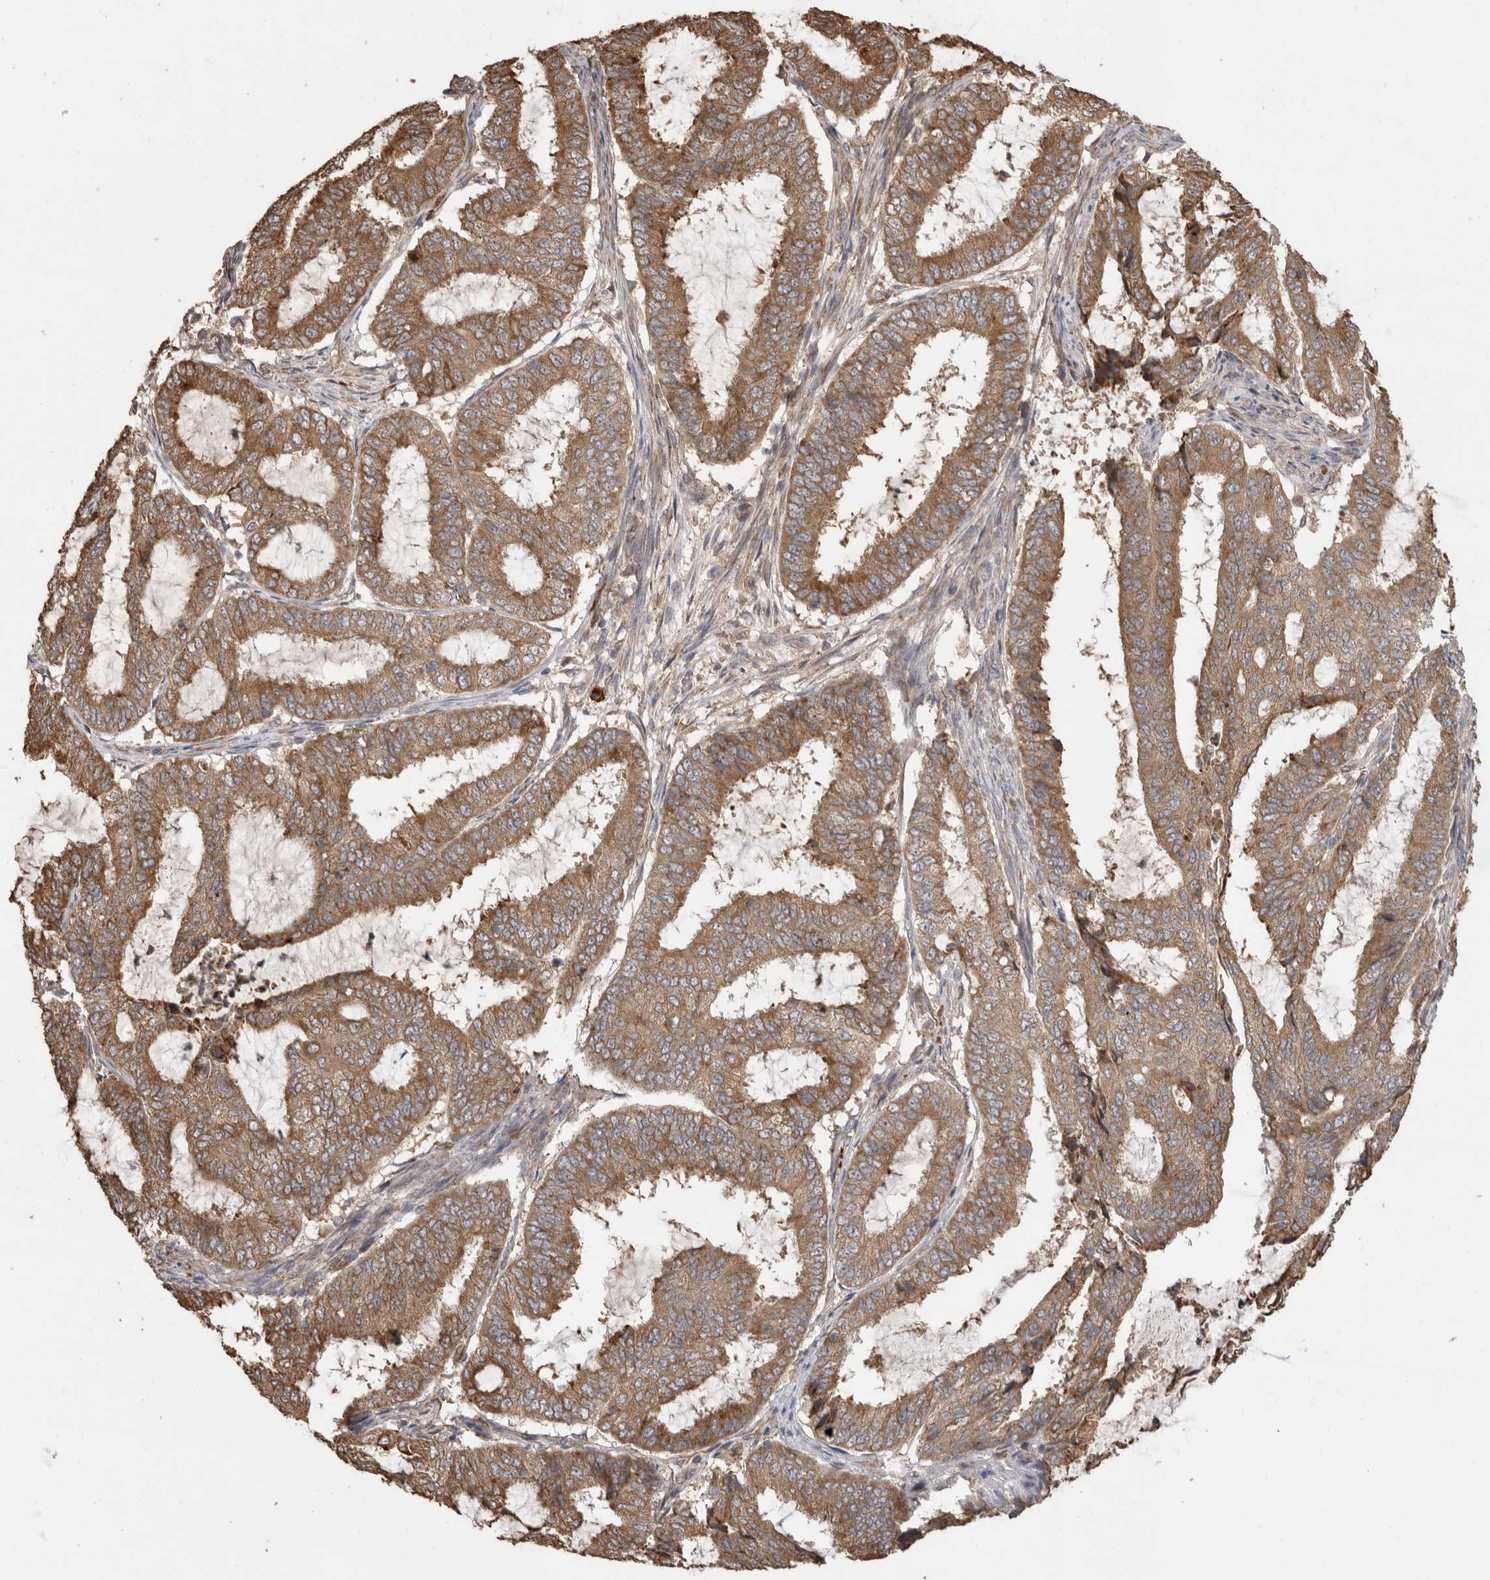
{"staining": {"intensity": "moderate", "quantity": ">75%", "location": "cytoplasmic/membranous"}, "tissue": "endometrial cancer", "cell_type": "Tumor cells", "image_type": "cancer", "snomed": [{"axis": "morphology", "description": "Adenocarcinoma, NOS"}, {"axis": "topography", "description": "Endometrium"}], "caption": "An image of endometrial adenocarcinoma stained for a protein shows moderate cytoplasmic/membranous brown staining in tumor cells. (Stains: DAB (3,3'-diaminobenzidine) in brown, nuclei in blue, Microscopy: brightfield microscopy at high magnification).", "gene": "TBCE", "patient": {"sex": "female", "age": 51}}